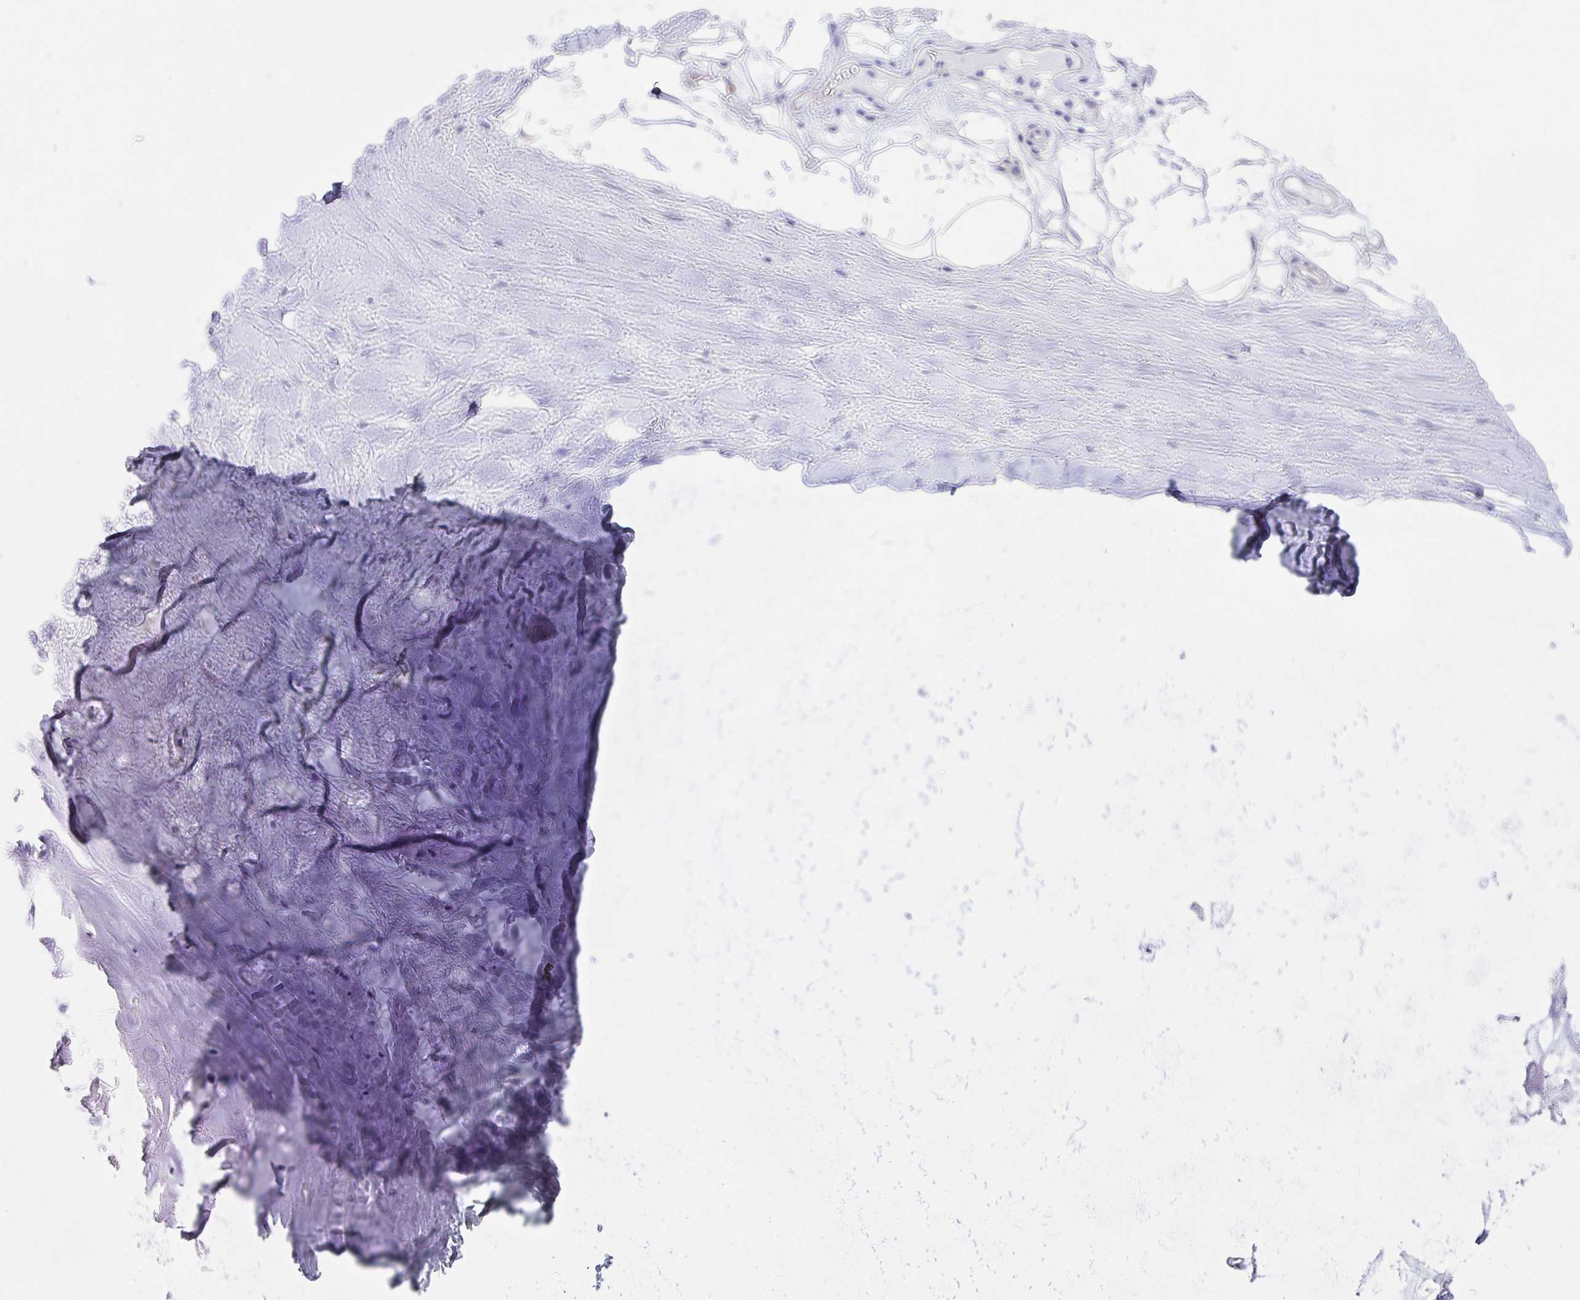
{"staining": {"intensity": "negative", "quantity": "none", "location": "none"}, "tissue": "adipose tissue", "cell_type": "Adipocytes", "image_type": "normal", "snomed": [{"axis": "morphology", "description": "Normal tissue, NOS"}, {"axis": "topography", "description": "Lymph node"}, {"axis": "topography", "description": "Cartilage tissue"}, {"axis": "topography", "description": "Nasopharynx"}], "caption": "Immunohistochemistry of unremarkable adipose tissue shows no expression in adipocytes.", "gene": "UMOD", "patient": {"sex": "male", "age": 63}}